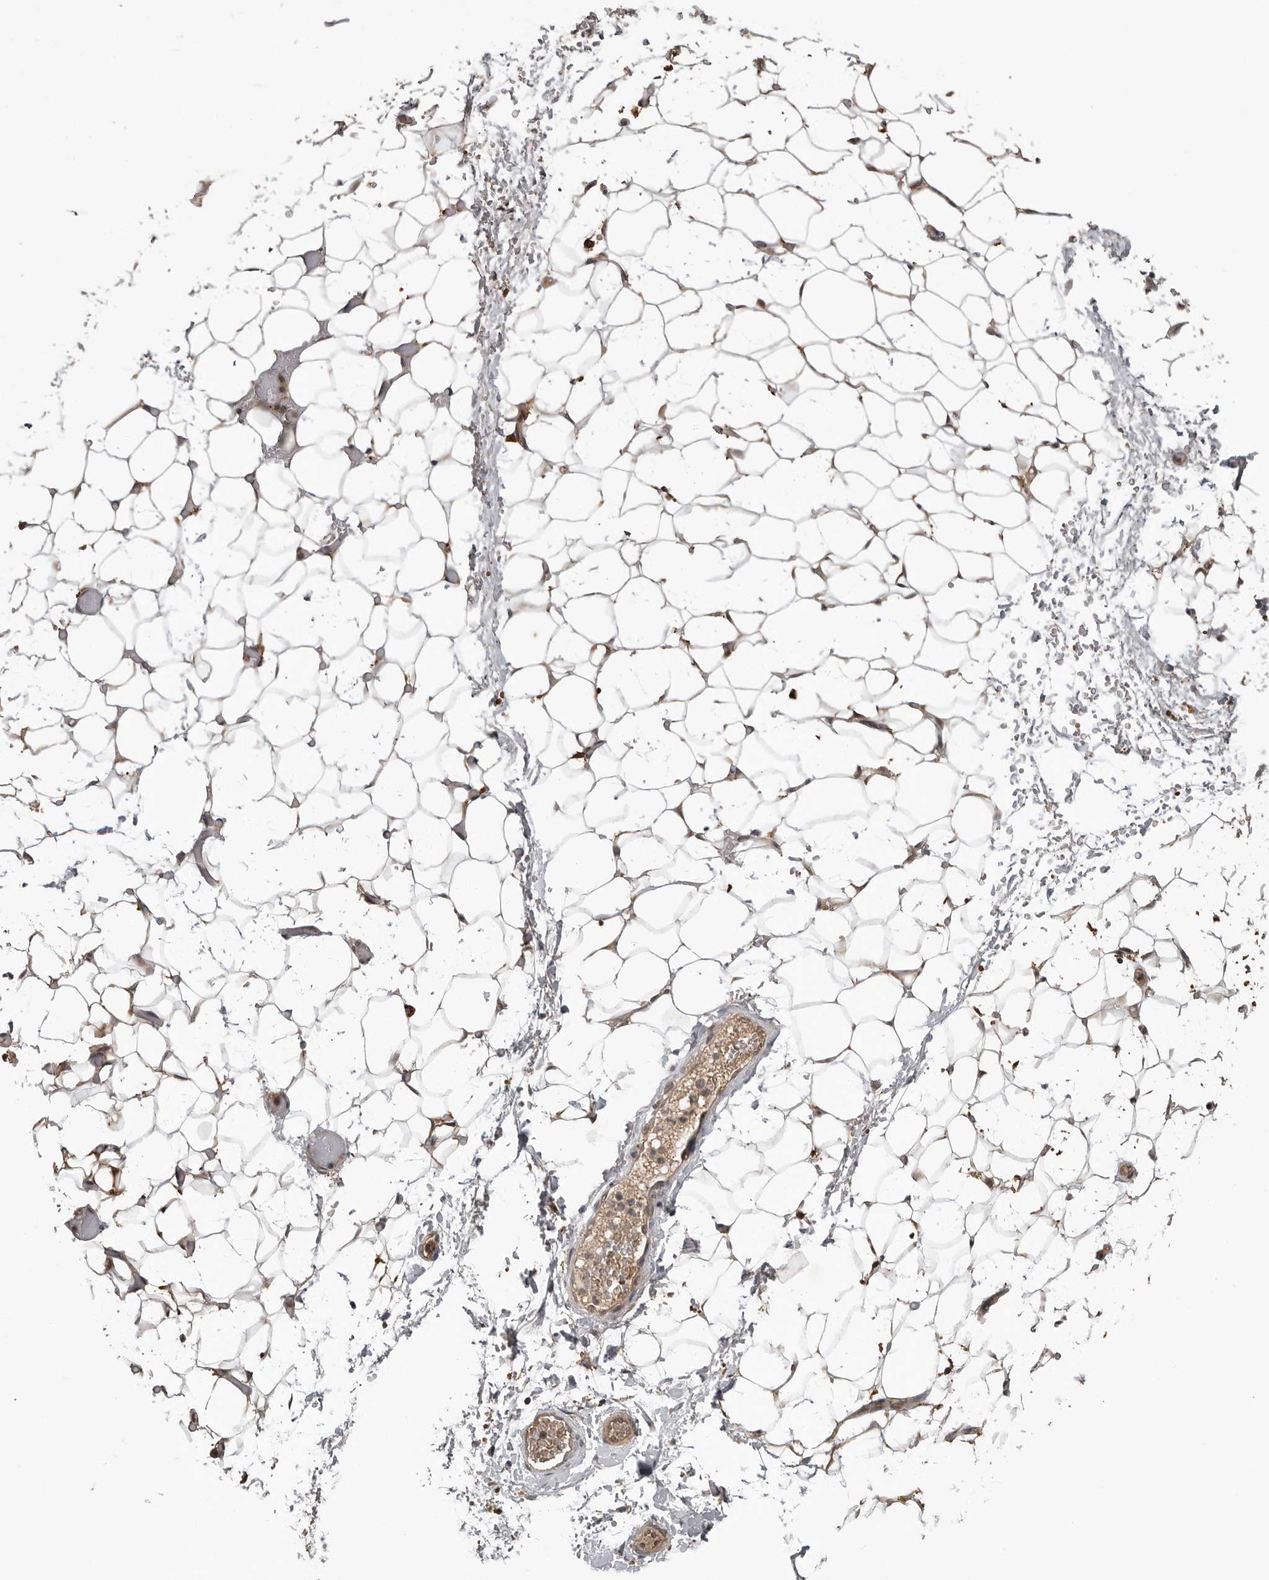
{"staining": {"intensity": "moderate", "quantity": "25%-75%", "location": "cytoplasmic/membranous"}, "tissue": "adipose tissue", "cell_type": "Adipocytes", "image_type": "normal", "snomed": [{"axis": "morphology", "description": "Normal tissue, NOS"}, {"axis": "topography", "description": "Kidney"}, {"axis": "topography", "description": "Peripheral nerve tissue"}], "caption": "IHC histopathology image of benign adipose tissue stained for a protein (brown), which reveals medium levels of moderate cytoplasmic/membranous expression in about 25%-75% of adipocytes.", "gene": "AKAP7", "patient": {"sex": "male", "age": 7}}